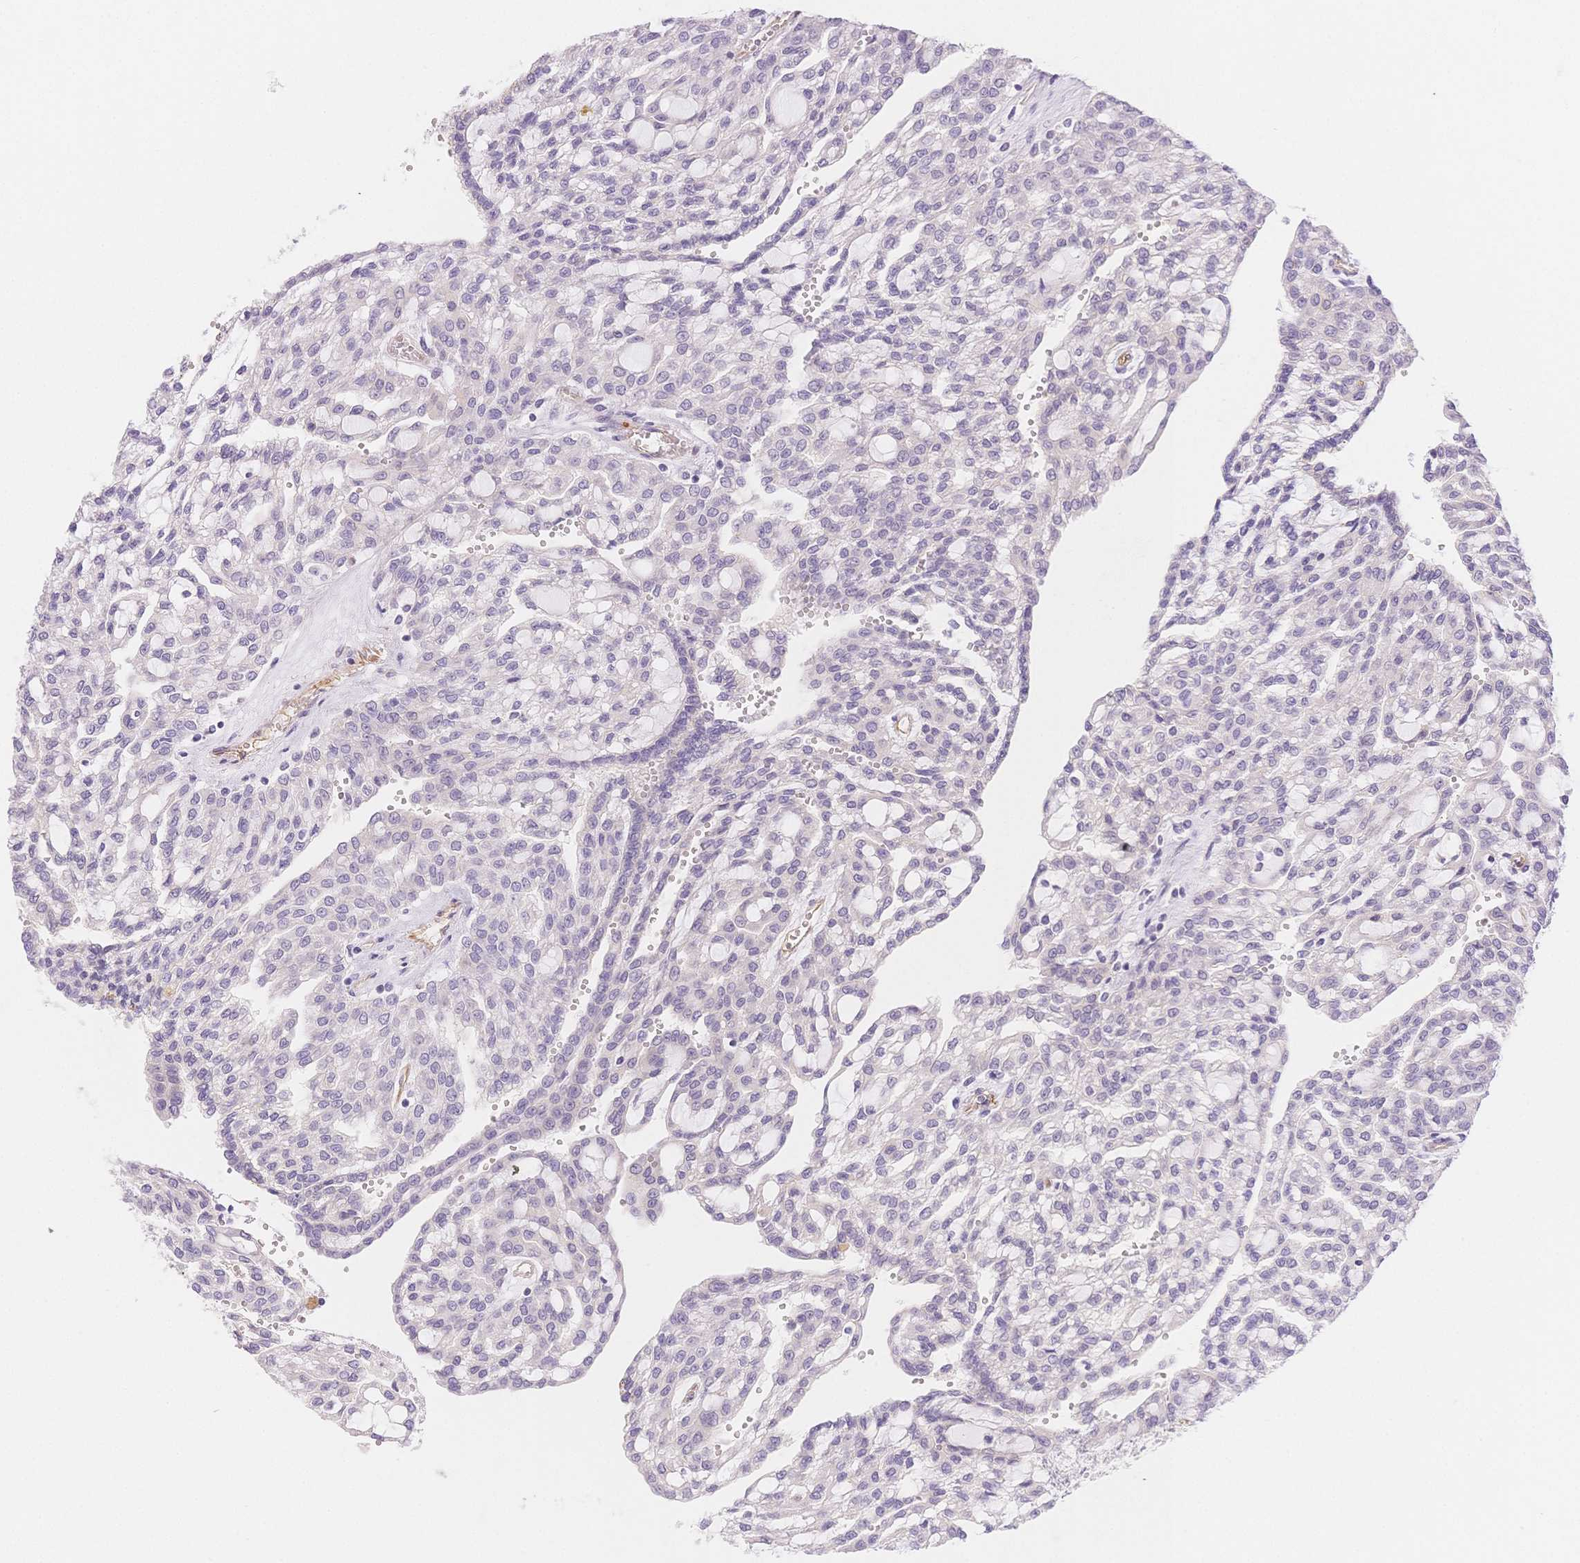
{"staining": {"intensity": "negative", "quantity": "none", "location": "none"}, "tissue": "renal cancer", "cell_type": "Tumor cells", "image_type": "cancer", "snomed": [{"axis": "morphology", "description": "Adenocarcinoma, NOS"}, {"axis": "topography", "description": "Kidney"}], "caption": "Immunohistochemistry (IHC) photomicrograph of human renal cancer stained for a protein (brown), which shows no expression in tumor cells.", "gene": "CSN1S1", "patient": {"sex": "male", "age": 63}}